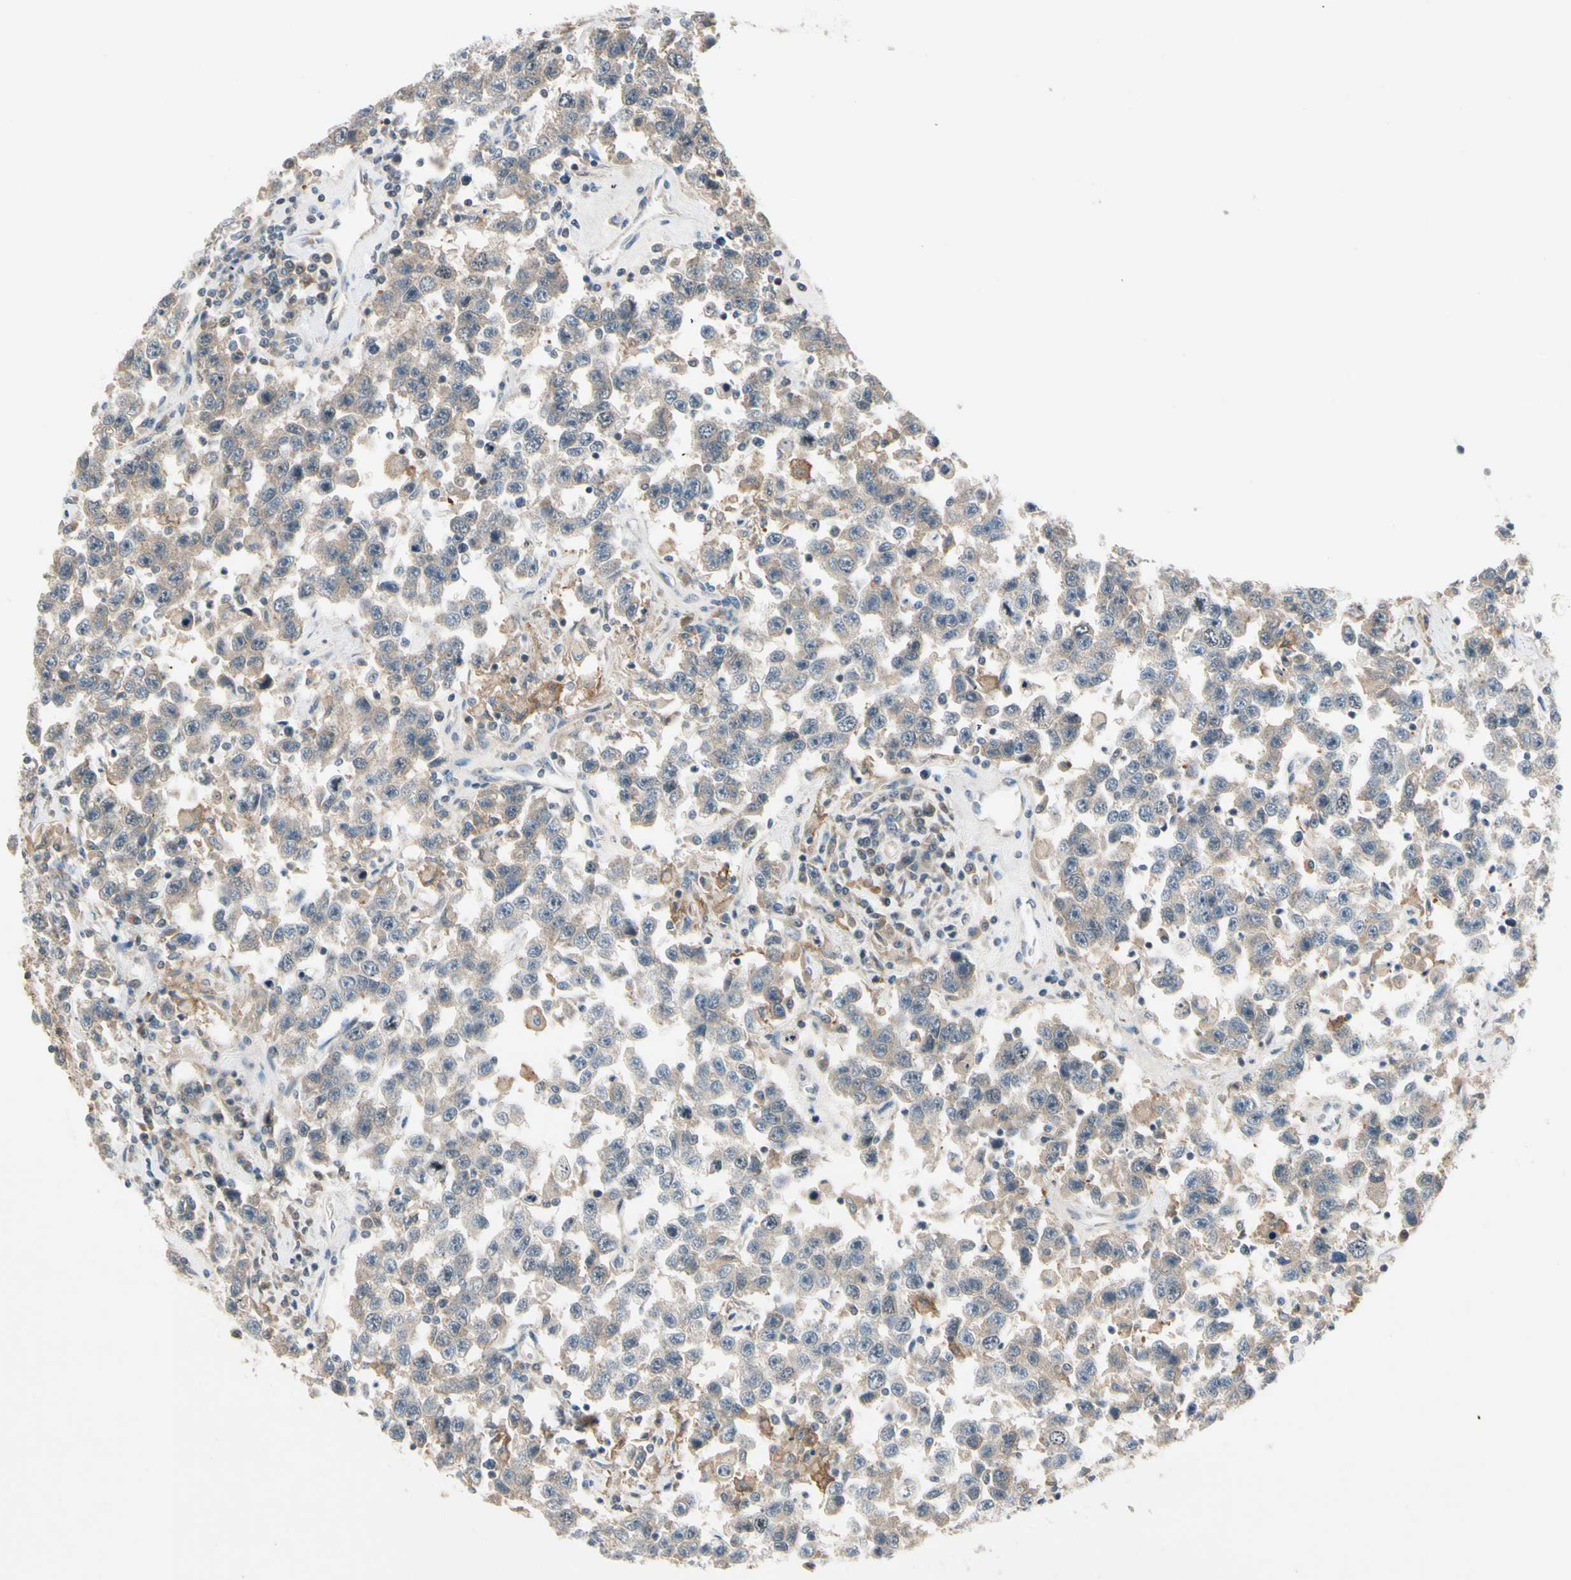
{"staining": {"intensity": "weak", "quantity": ">75%", "location": "cytoplasmic/membranous"}, "tissue": "testis cancer", "cell_type": "Tumor cells", "image_type": "cancer", "snomed": [{"axis": "morphology", "description": "Seminoma, NOS"}, {"axis": "topography", "description": "Testis"}], "caption": "Protein expression analysis of seminoma (testis) demonstrates weak cytoplasmic/membranous positivity in approximately >75% of tumor cells.", "gene": "ICAM5", "patient": {"sex": "male", "age": 41}}